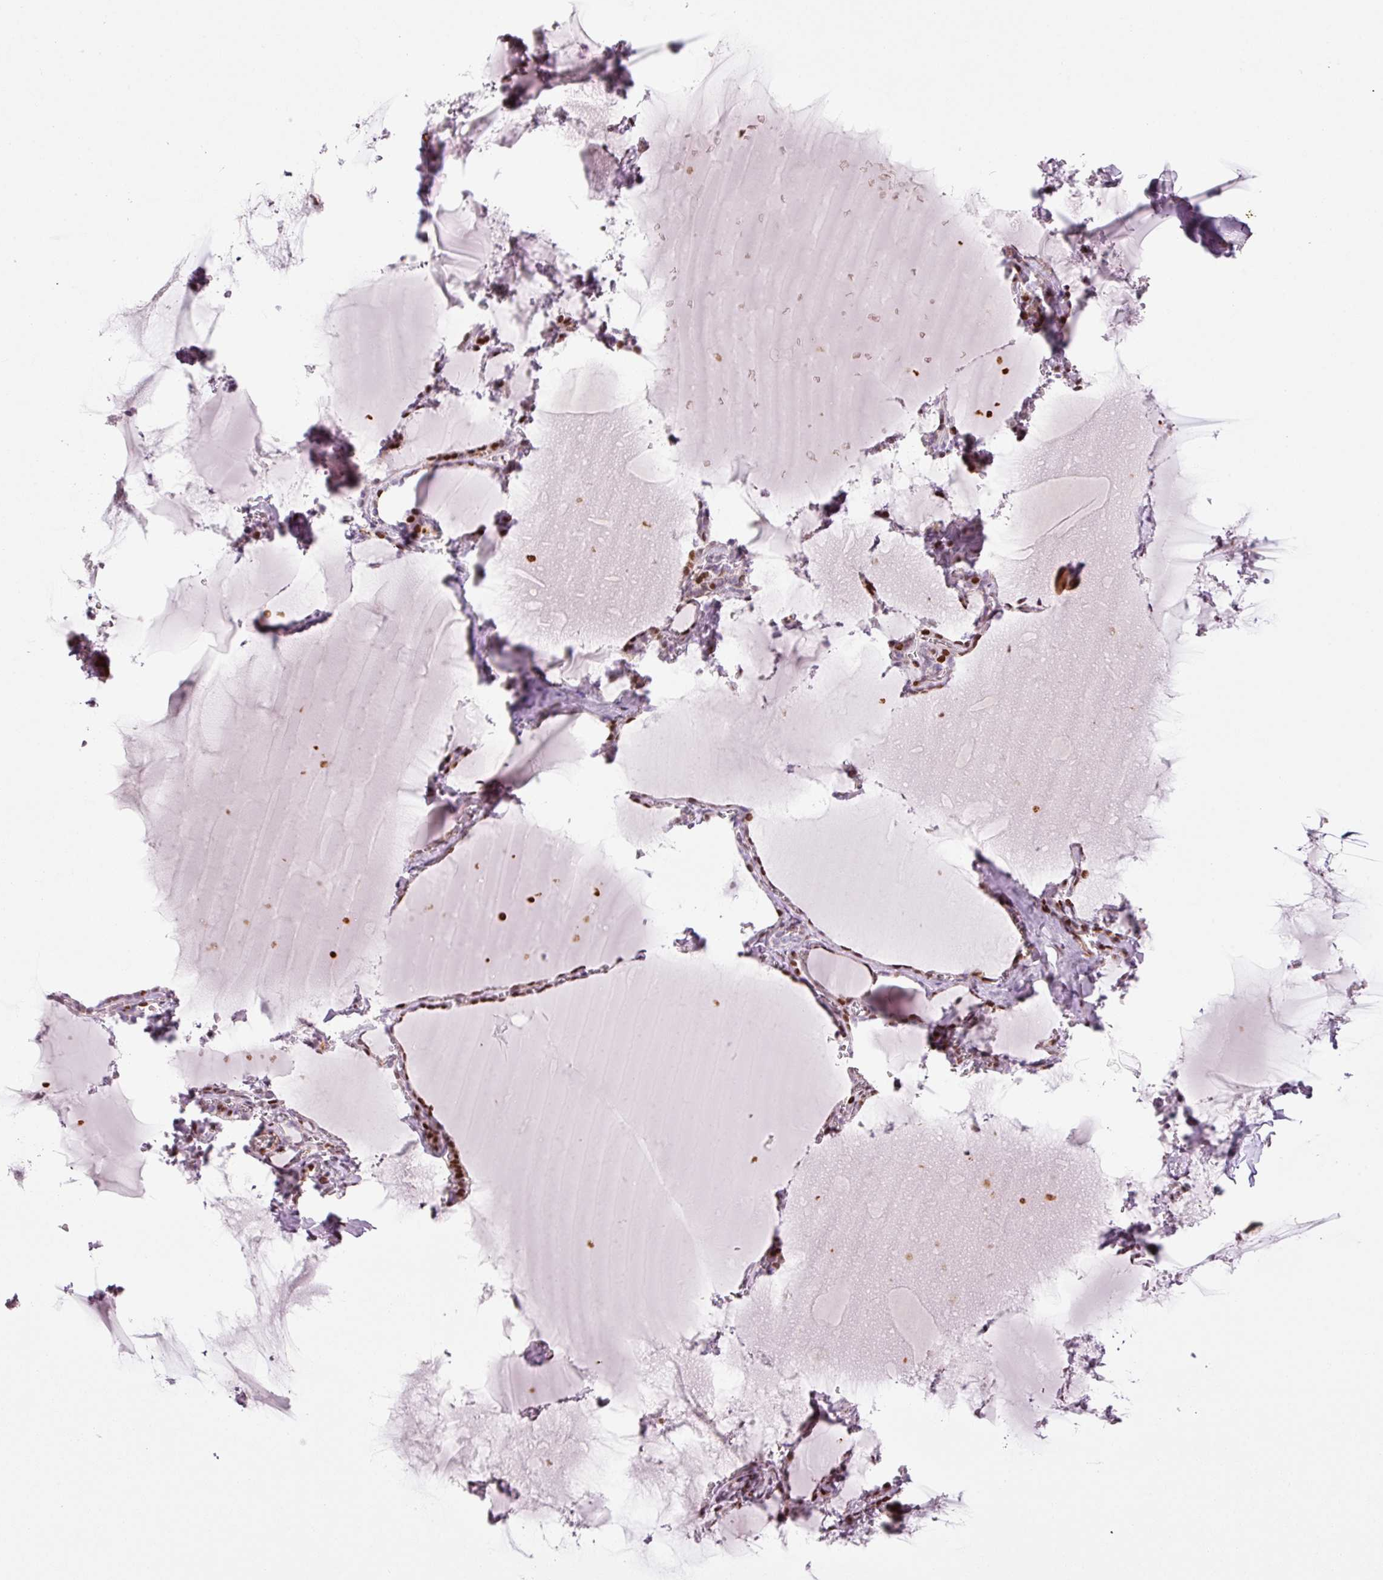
{"staining": {"intensity": "moderate", "quantity": "25%-75%", "location": "cytoplasmic/membranous,nuclear"}, "tissue": "thyroid gland", "cell_type": "Glandular cells", "image_type": "normal", "snomed": [{"axis": "morphology", "description": "Normal tissue, NOS"}, {"axis": "topography", "description": "Thyroid gland"}], "caption": "DAB immunohistochemical staining of unremarkable thyroid gland demonstrates moderate cytoplasmic/membranous,nuclear protein positivity in about 25%-75% of glandular cells.", "gene": "ANKRD20A1", "patient": {"sex": "female", "age": 49}}